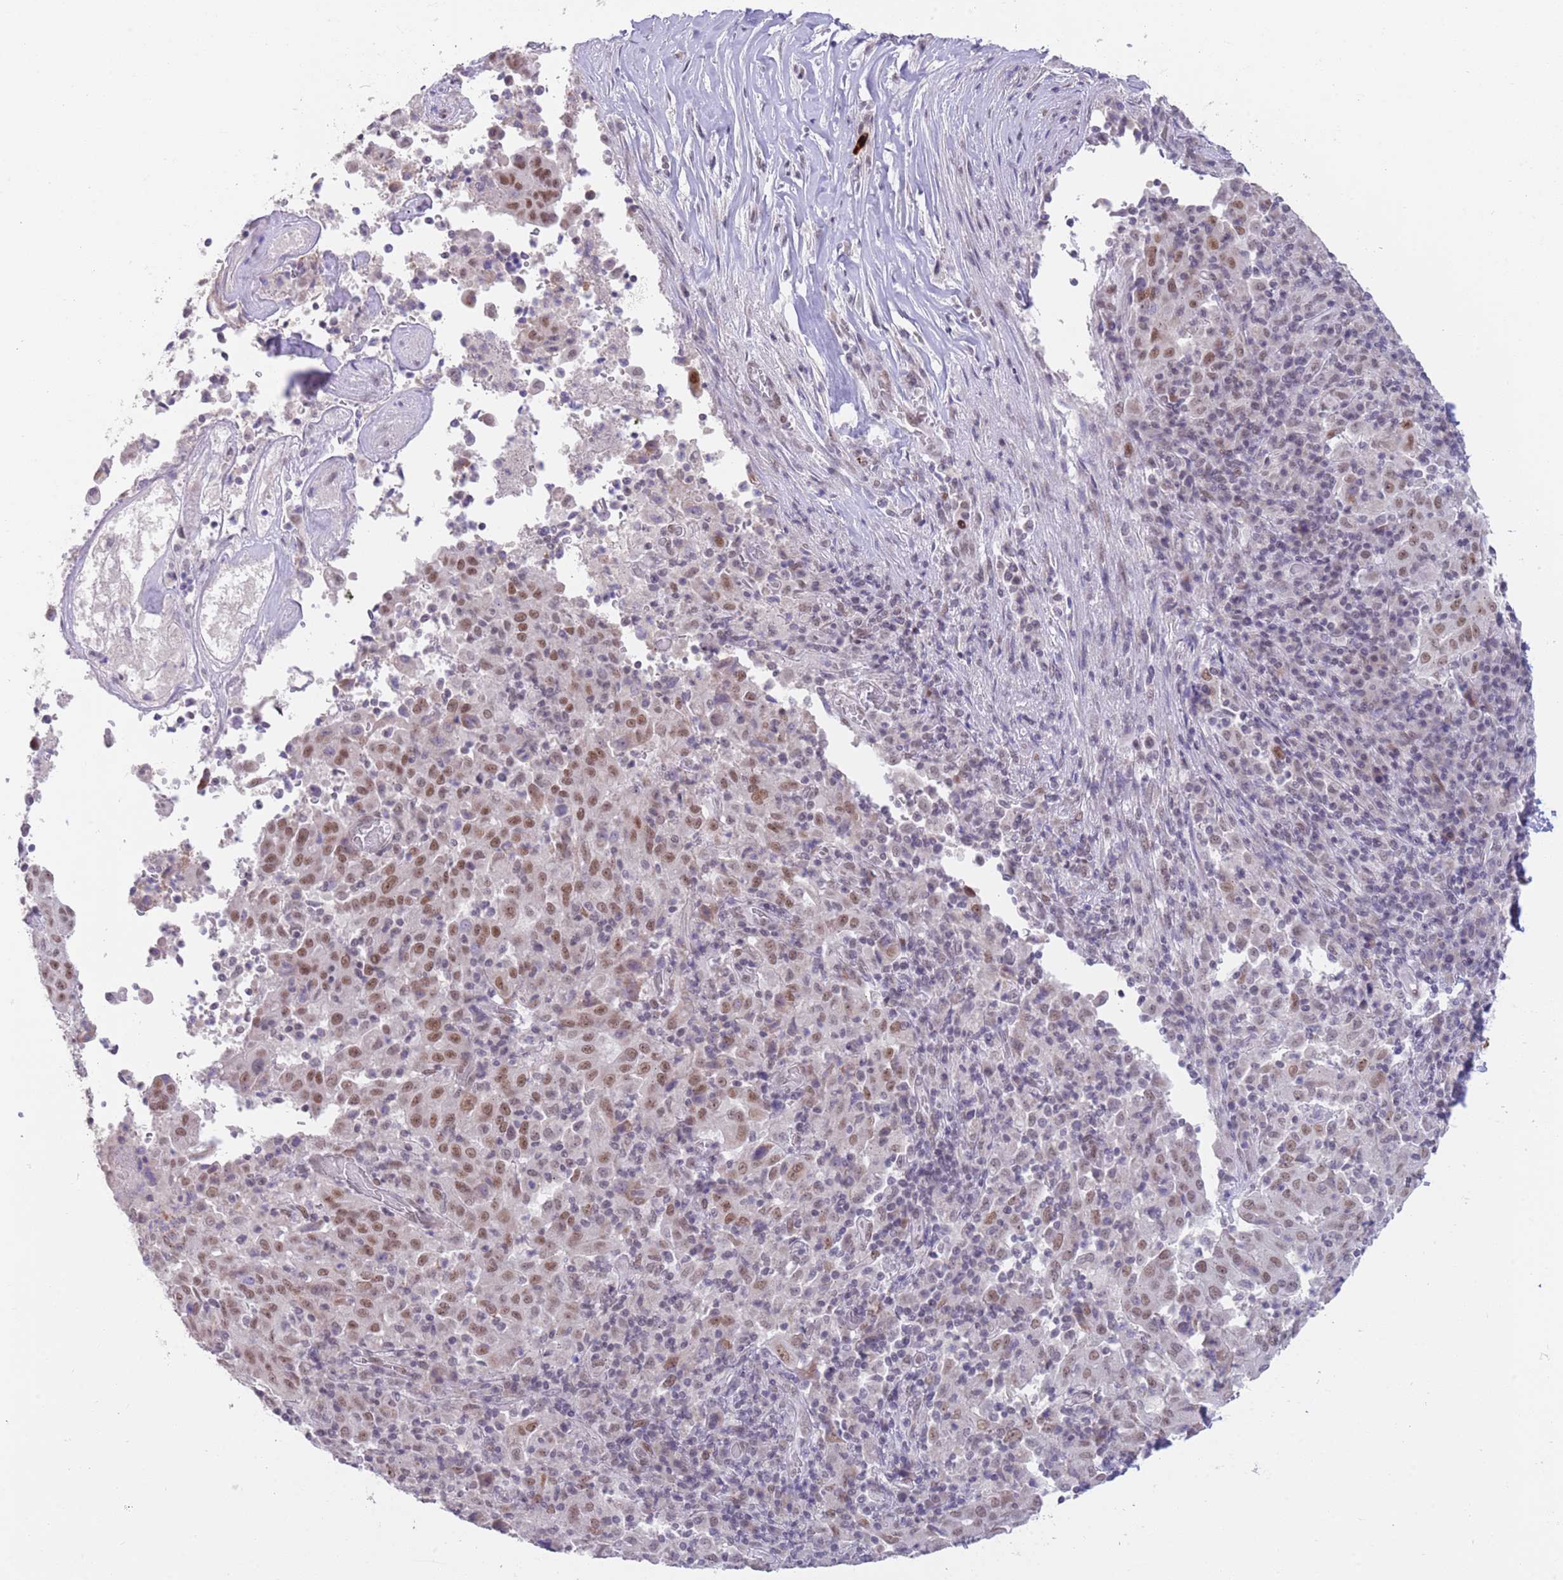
{"staining": {"intensity": "moderate", "quantity": ">75%", "location": "nuclear"}, "tissue": "pancreatic cancer", "cell_type": "Tumor cells", "image_type": "cancer", "snomed": [{"axis": "morphology", "description": "Adenocarcinoma, NOS"}, {"axis": "topography", "description": "Pancreas"}], "caption": "This photomicrograph reveals pancreatic cancer stained with immunohistochemistry (IHC) to label a protein in brown. The nuclear of tumor cells show moderate positivity for the protein. Nuclei are counter-stained blue.", "gene": "RFX1", "patient": {"sex": "male", "age": 63}}